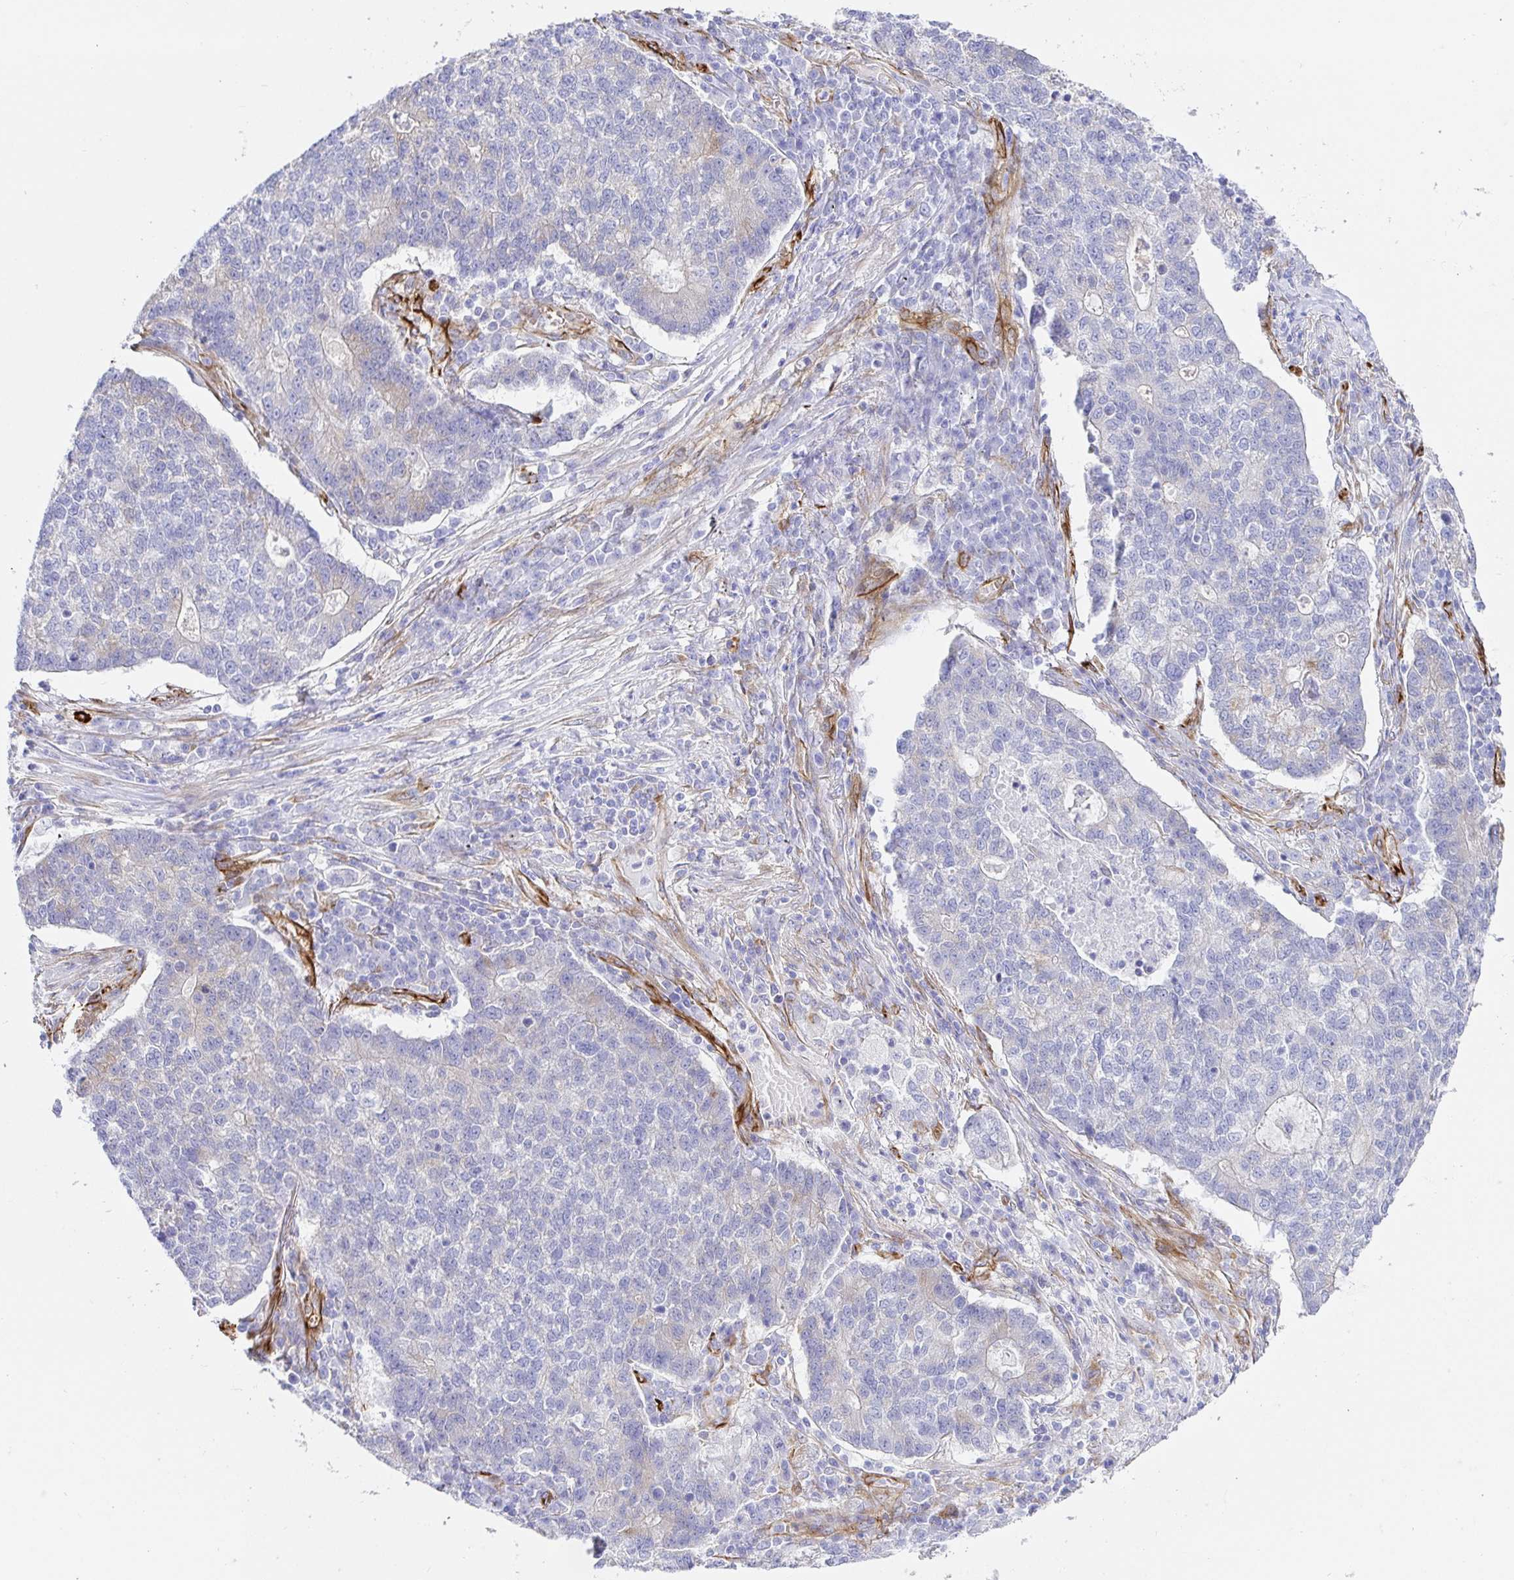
{"staining": {"intensity": "negative", "quantity": "none", "location": "none"}, "tissue": "lung cancer", "cell_type": "Tumor cells", "image_type": "cancer", "snomed": [{"axis": "morphology", "description": "Adenocarcinoma, NOS"}, {"axis": "topography", "description": "Lung"}], "caption": "Tumor cells show no significant protein staining in lung cancer (adenocarcinoma).", "gene": "DOCK1", "patient": {"sex": "male", "age": 57}}